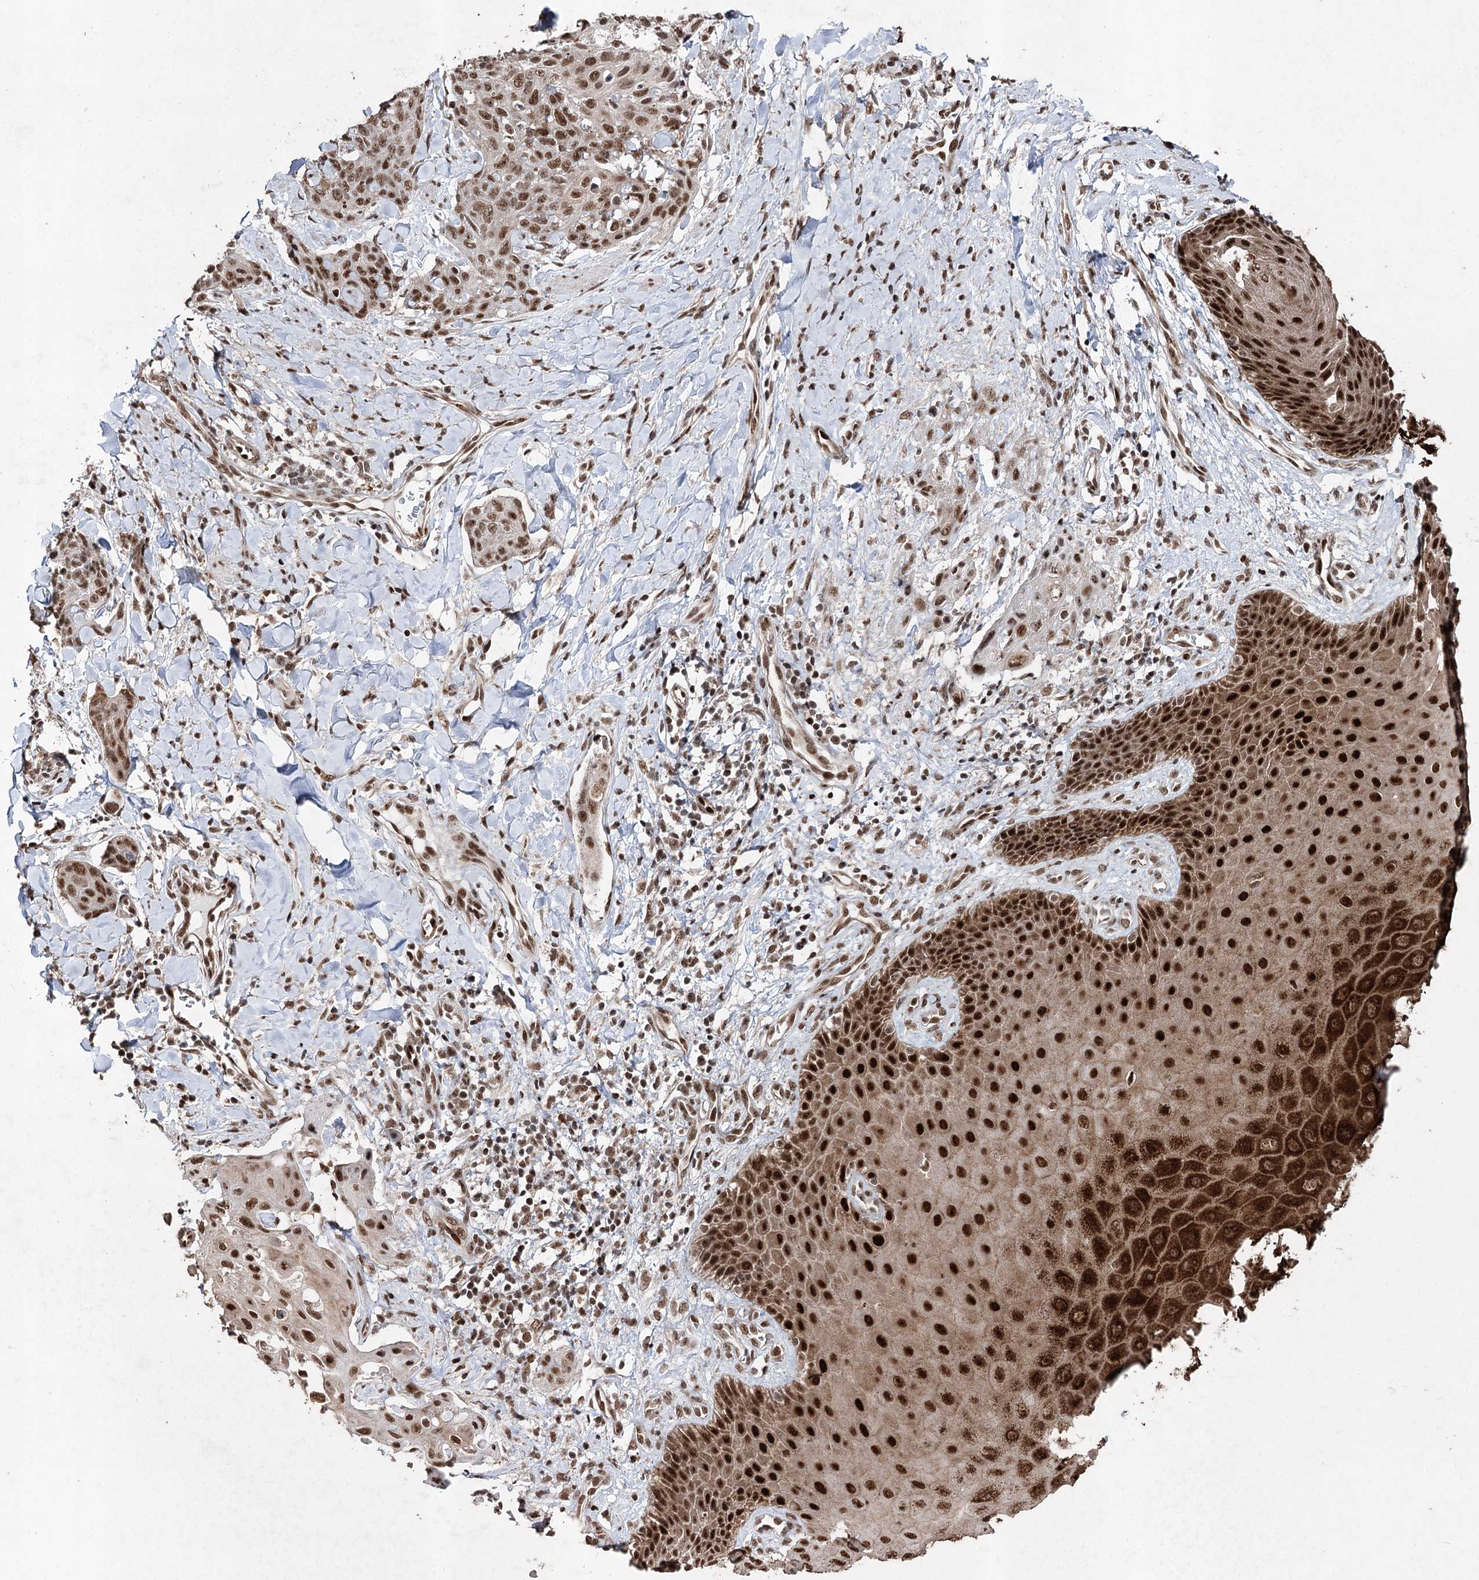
{"staining": {"intensity": "moderate", "quantity": ">75%", "location": "nuclear"}, "tissue": "skin cancer", "cell_type": "Tumor cells", "image_type": "cancer", "snomed": [{"axis": "morphology", "description": "Squamous cell carcinoma, NOS"}, {"axis": "topography", "description": "Skin"}, {"axis": "topography", "description": "Vulva"}], "caption": "Human skin cancer (squamous cell carcinoma) stained with a brown dye demonstrates moderate nuclear positive positivity in approximately >75% of tumor cells.", "gene": "PDCD4", "patient": {"sex": "female", "age": 85}}